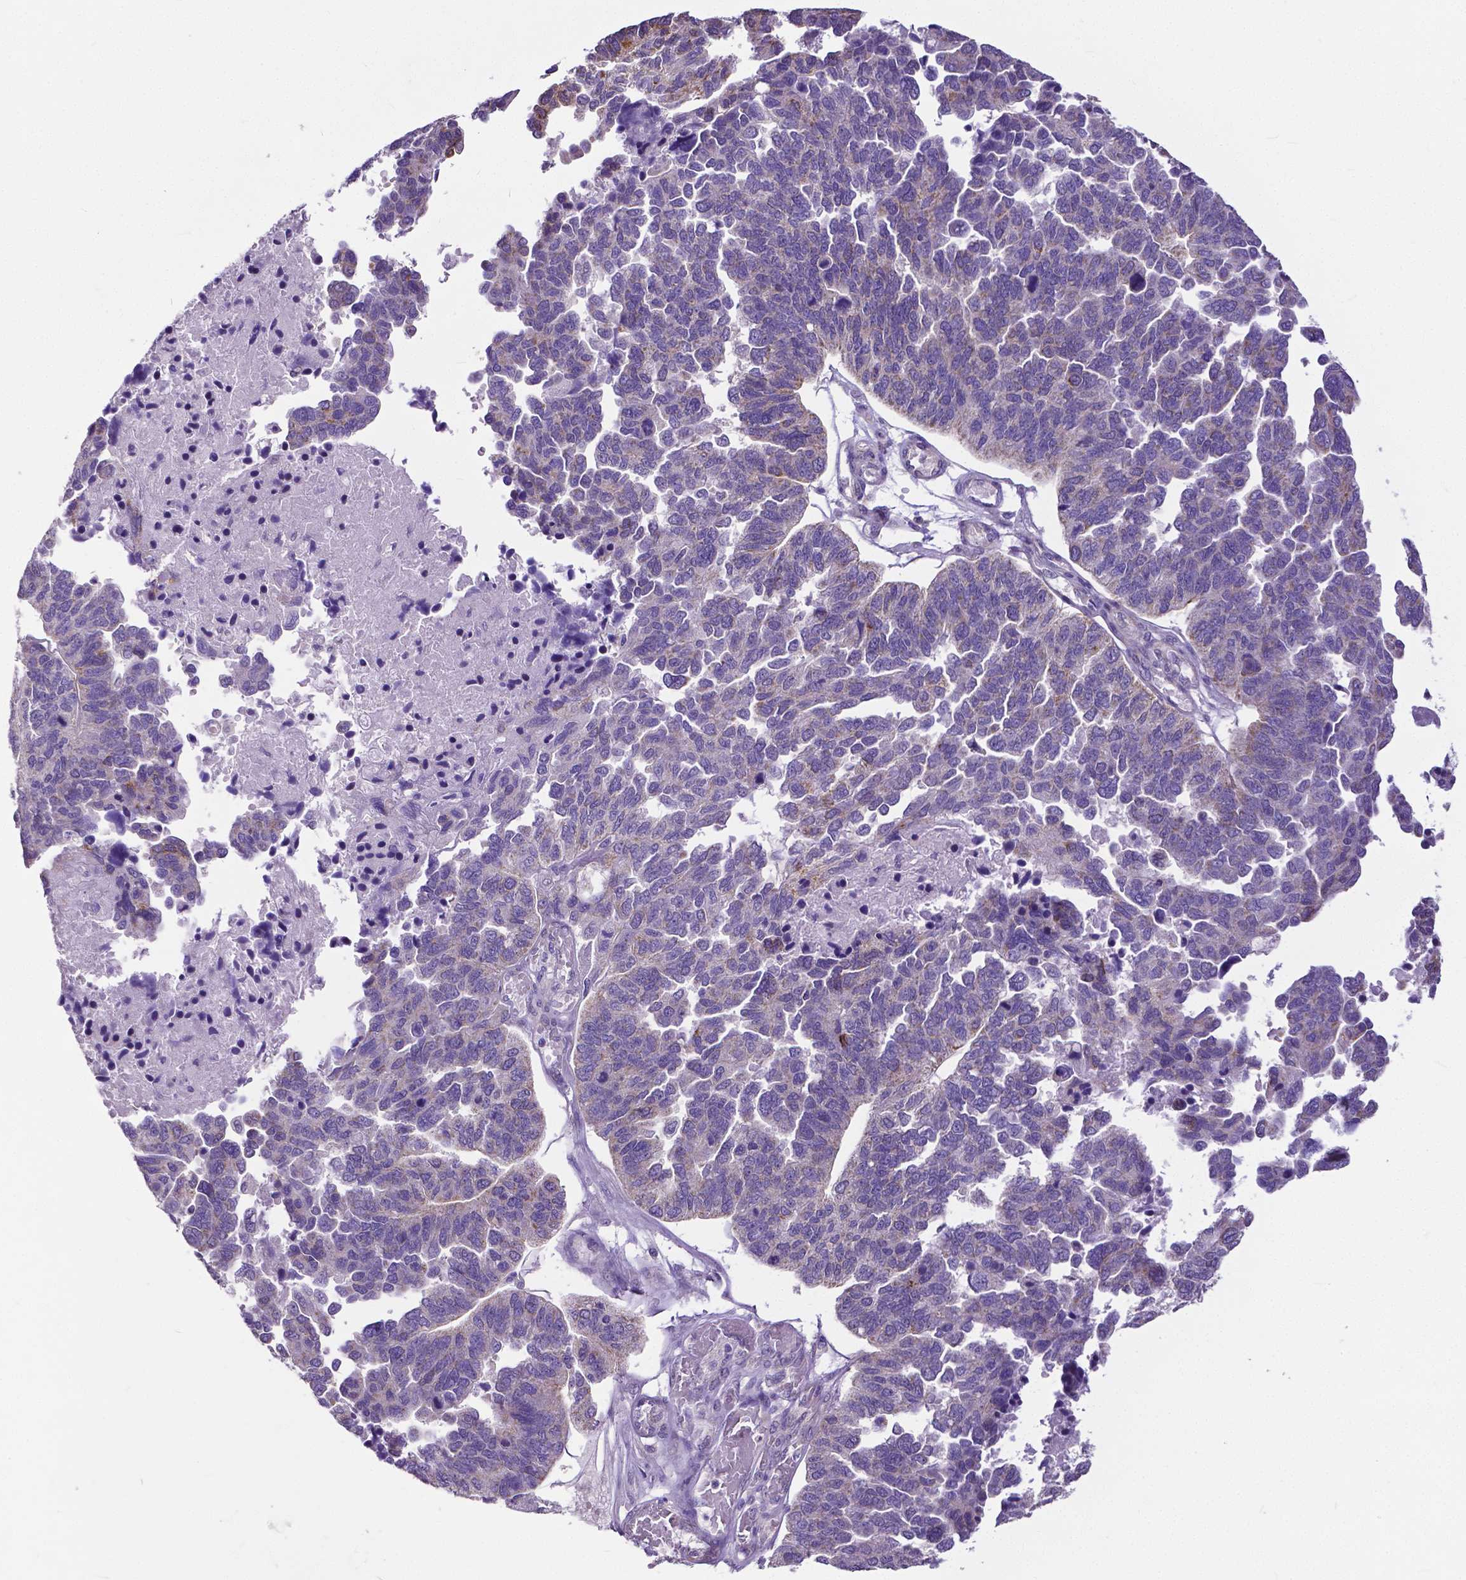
{"staining": {"intensity": "moderate", "quantity": "25%-75%", "location": "cytoplasmic/membranous"}, "tissue": "ovarian cancer", "cell_type": "Tumor cells", "image_type": "cancer", "snomed": [{"axis": "morphology", "description": "Cystadenocarcinoma, serous, NOS"}, {"axis": "topography", "description": "Ovary"}], "caption": "Immunohistochemistry (DAB) staining of serous cystadenocarcinoma (ovarian) shows moderate cytoplasmic/membranous protein expression in about 25%-75% of tumor cells.", "gene": "MCL1", "patient": {"sex": "female", "age": 64}}